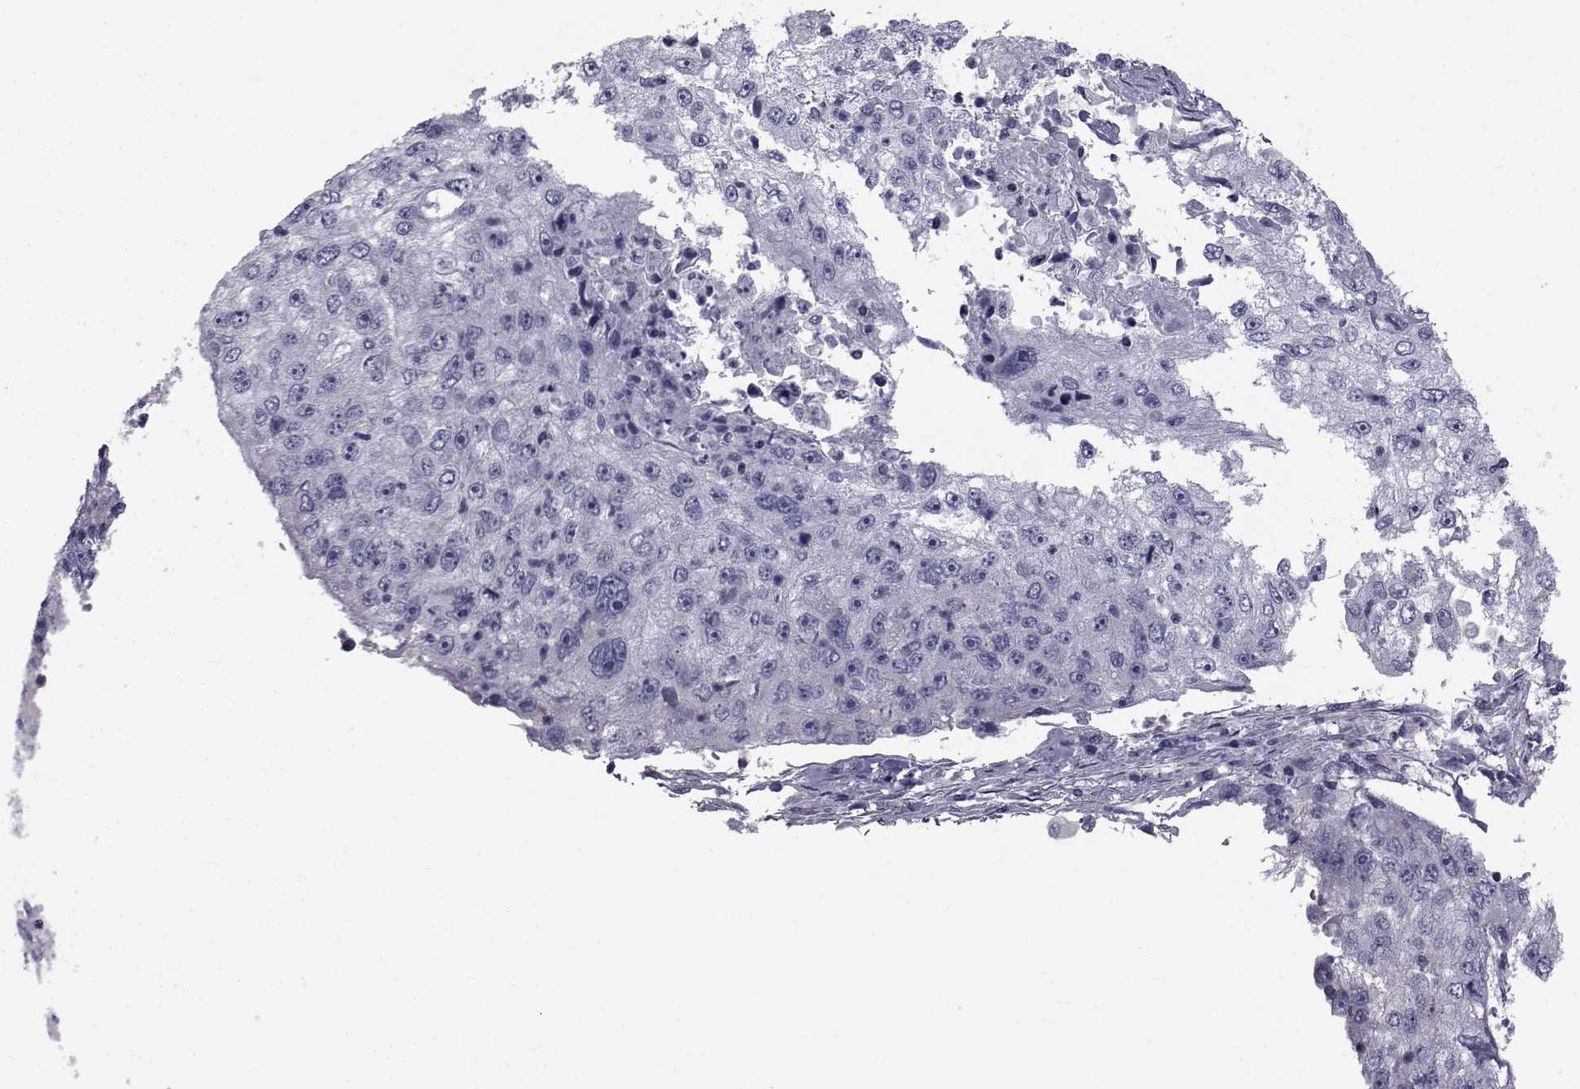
{"staining": {"intensity": "negative", "quantity": "none", "location": "none"}, "tissue": "cervical cancer", "cell_type": "Tumor cells", "image_type": "cancer", "snomed": [{"axis": "morphology", "description": "Squamous cell carcinoma, NOS"}, {"axis": "topography", "description": "Cervix"}], "caption": "The immunohistochemistry (IHC) micrograph has no significant positivity in tumor cells of cervical cancer (squamous cell carcinoma) tissue.", "gene": "FDXR", "patient": {"sex": "female", "age": 36}}